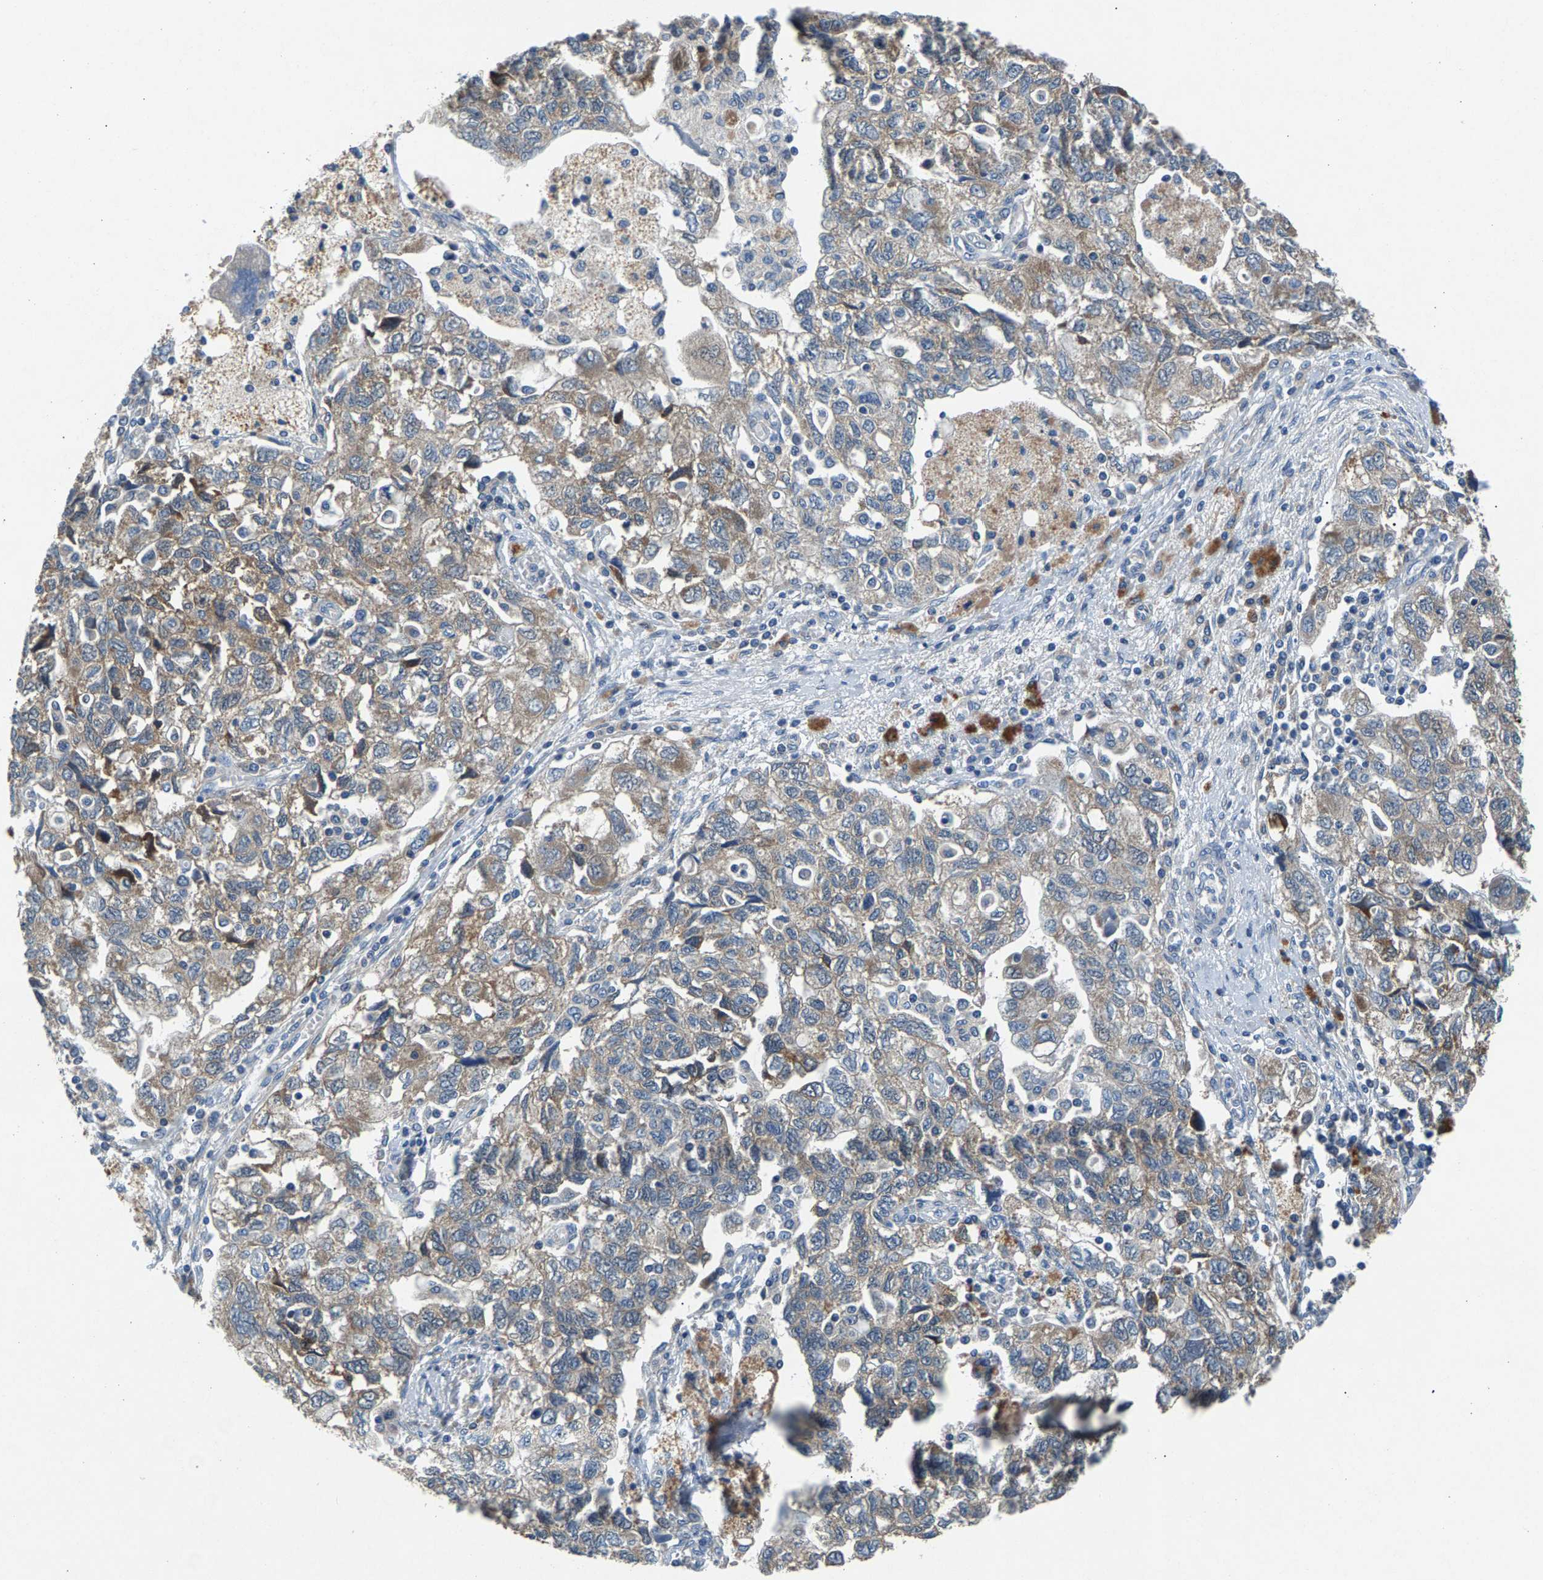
{"staining": {"intensity": "weak", "quantity": ">75%", "location": "cytoplasmic/membranous"}, "tissue": "ovarian cancer", "cell_type": "Tumor cells", "image_type": "cancer", "snomed": [{"axis": "morphology", "description": "Carcinoma, NOS"}, {"axis": "morphology", "description": "Cystadenocarcinoma, serous, NOS"}, {"axis": "topography", "description": "Ovary"}], "caption": "Immunohistochemistry image of neoplastic tissue: ovarian carcinoma stained using immunohistochemistry (IHC) reveals low levels of weak protein expression localized specifically in the cytoplasmic/membranous of tumor cells, appearing as a cytoplasmic/membranous brown color.", "gene": "NT5C", "patient": {"sex": "female", "age": 69}}